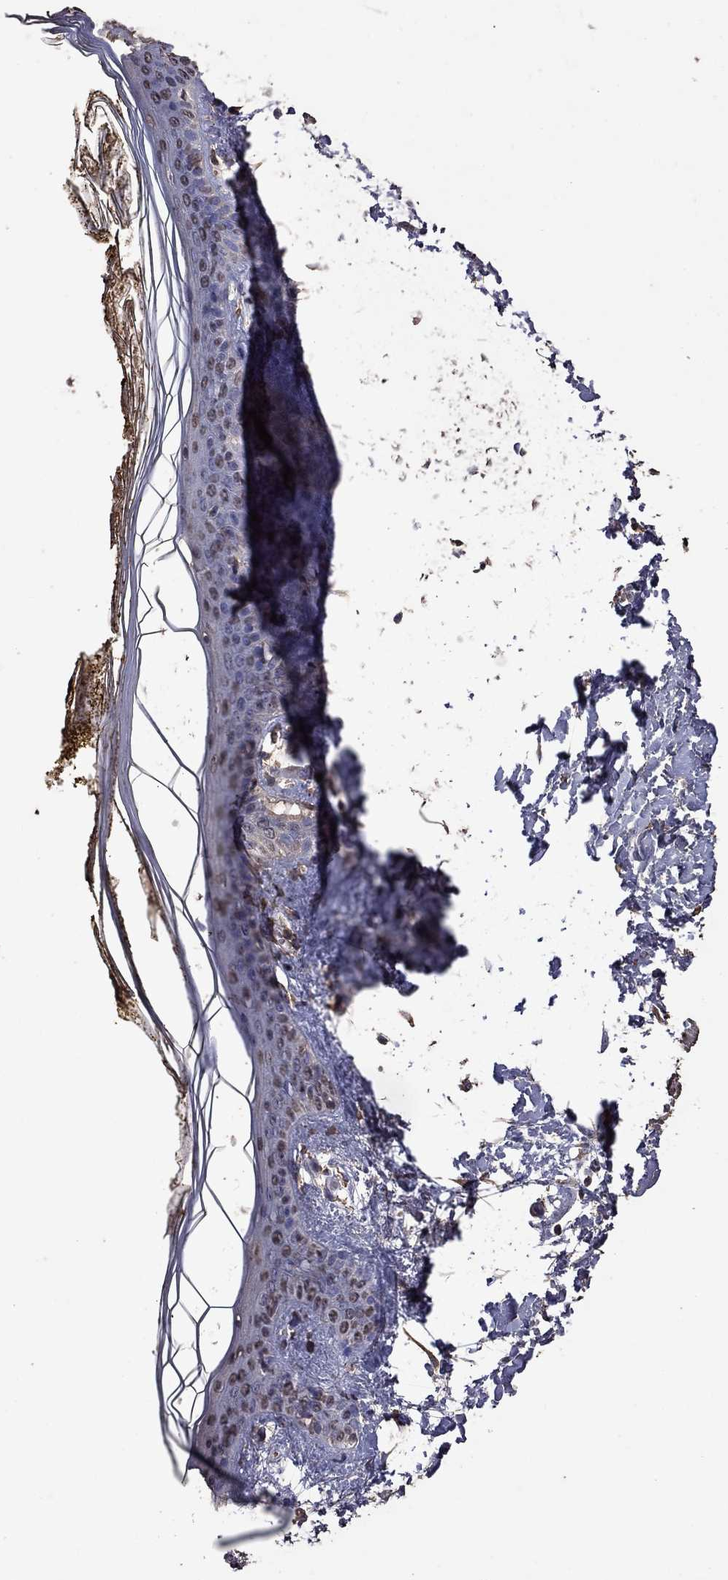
{"staining": {"intensity": "negative", "quantity": "none", "location": "none"}, "tissue": "skin", "cell_type": "Fibroblasts", "image_type": "normal", "snomed": [{"axis": "morphology", "description": "Normal tissue, NOS"}, {"axis": "topography", "description": "Skin"}], "caption": "High magnification brightfield microscopy of benign skin stained with DAB (3,3'-diaminobenzidine) (brown) and counterstained with hematoxylin (blue): fibroblasts show no significant positivity.", "gene": "SERPINA5", "patient": {"sex": "female", "age": 34}}